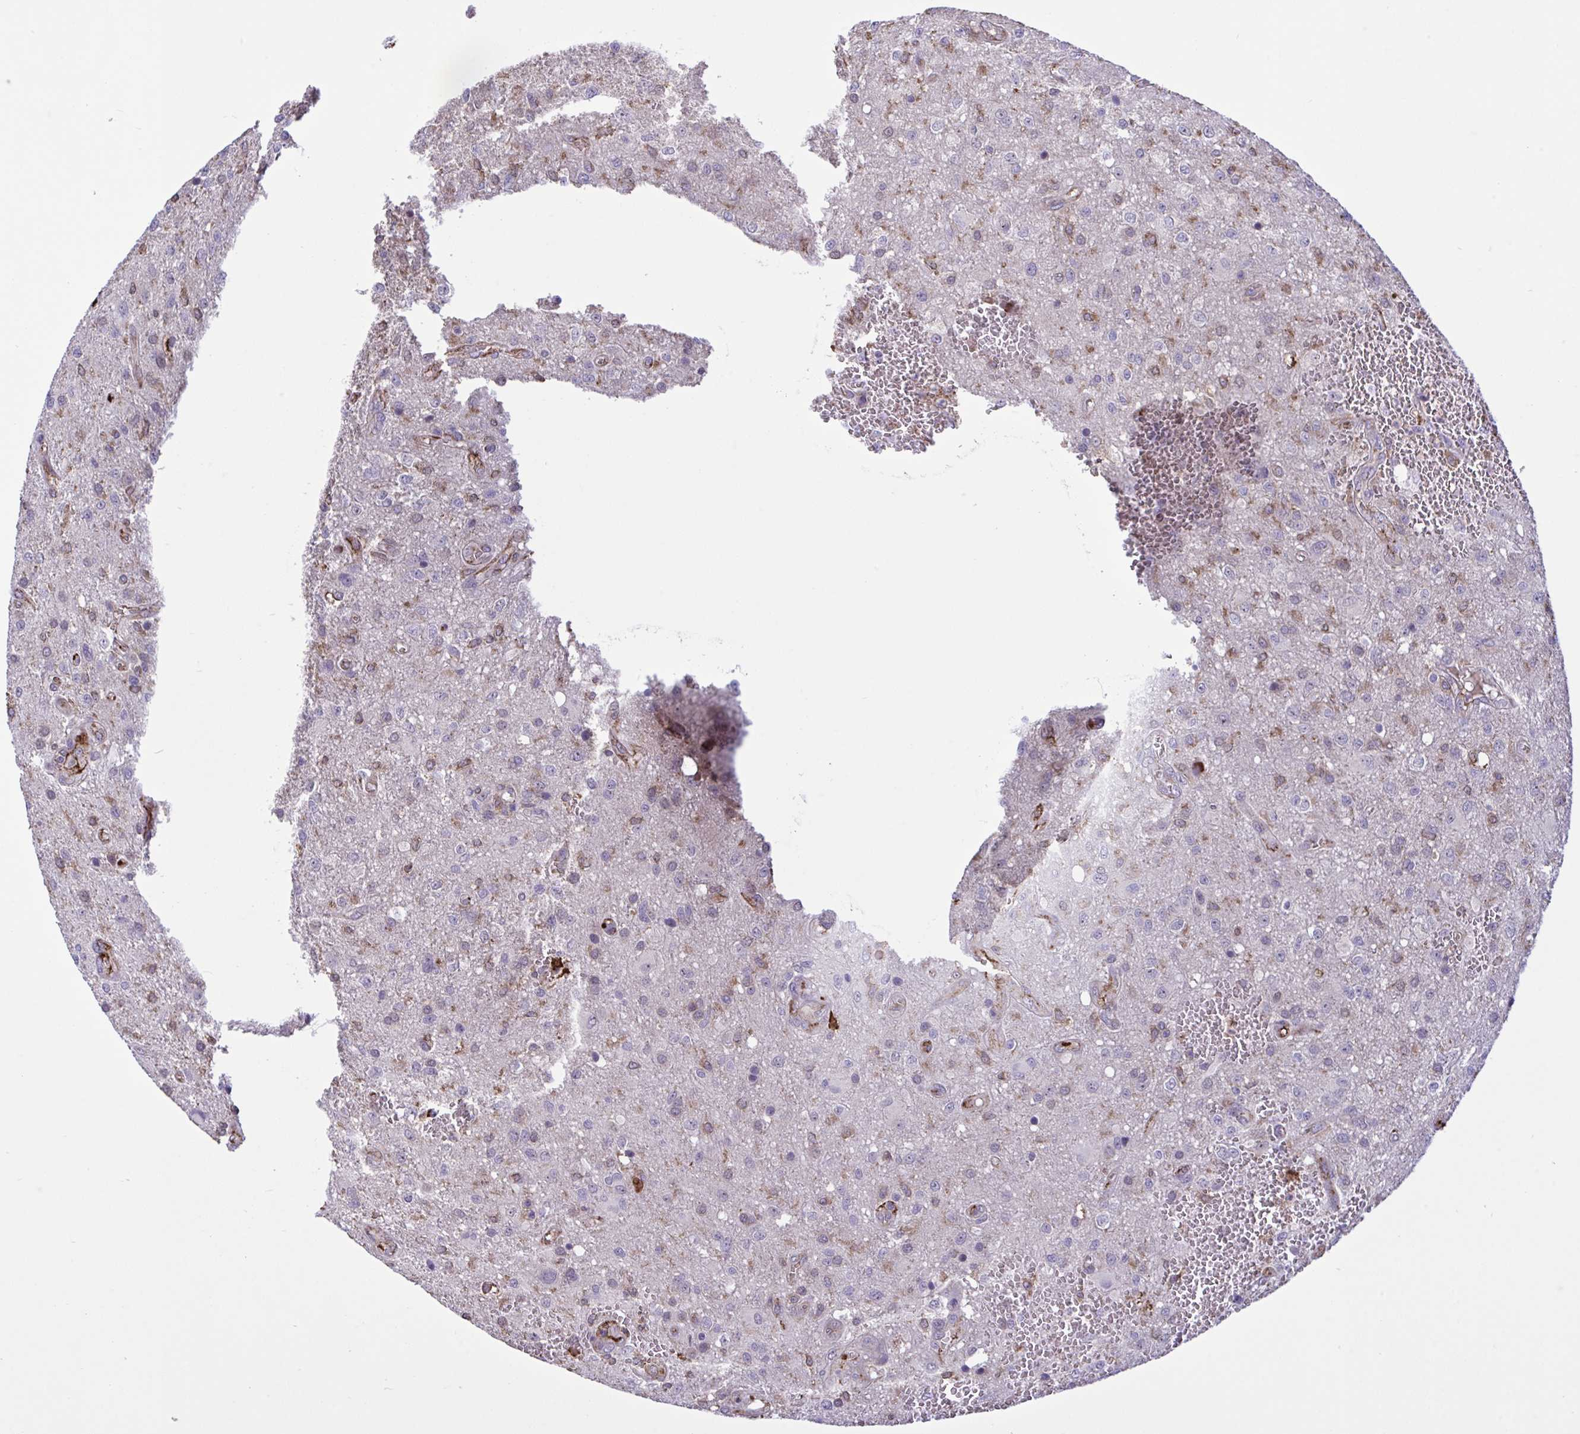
{"staining": {"intensity": "moderate", "quantity": "<25%", "location": "cytoplasmic/membranous"}, "tissue": "glioma", "cell_type": "Tumor cells", "image_type": "cancer", "snomed": [{"axis": "morphology", "description": "Glioma, malignant, Low grade"}, {"axis": "topography", "description": "Brain"}], "caption": "This is a histology image of immunohistochemistry staining of glioma, which shows moderate expression in the cytoplasmic/membranous of tumor cells.", "gene": "CD101", "patient": {"sex": "male", "age": 66}}